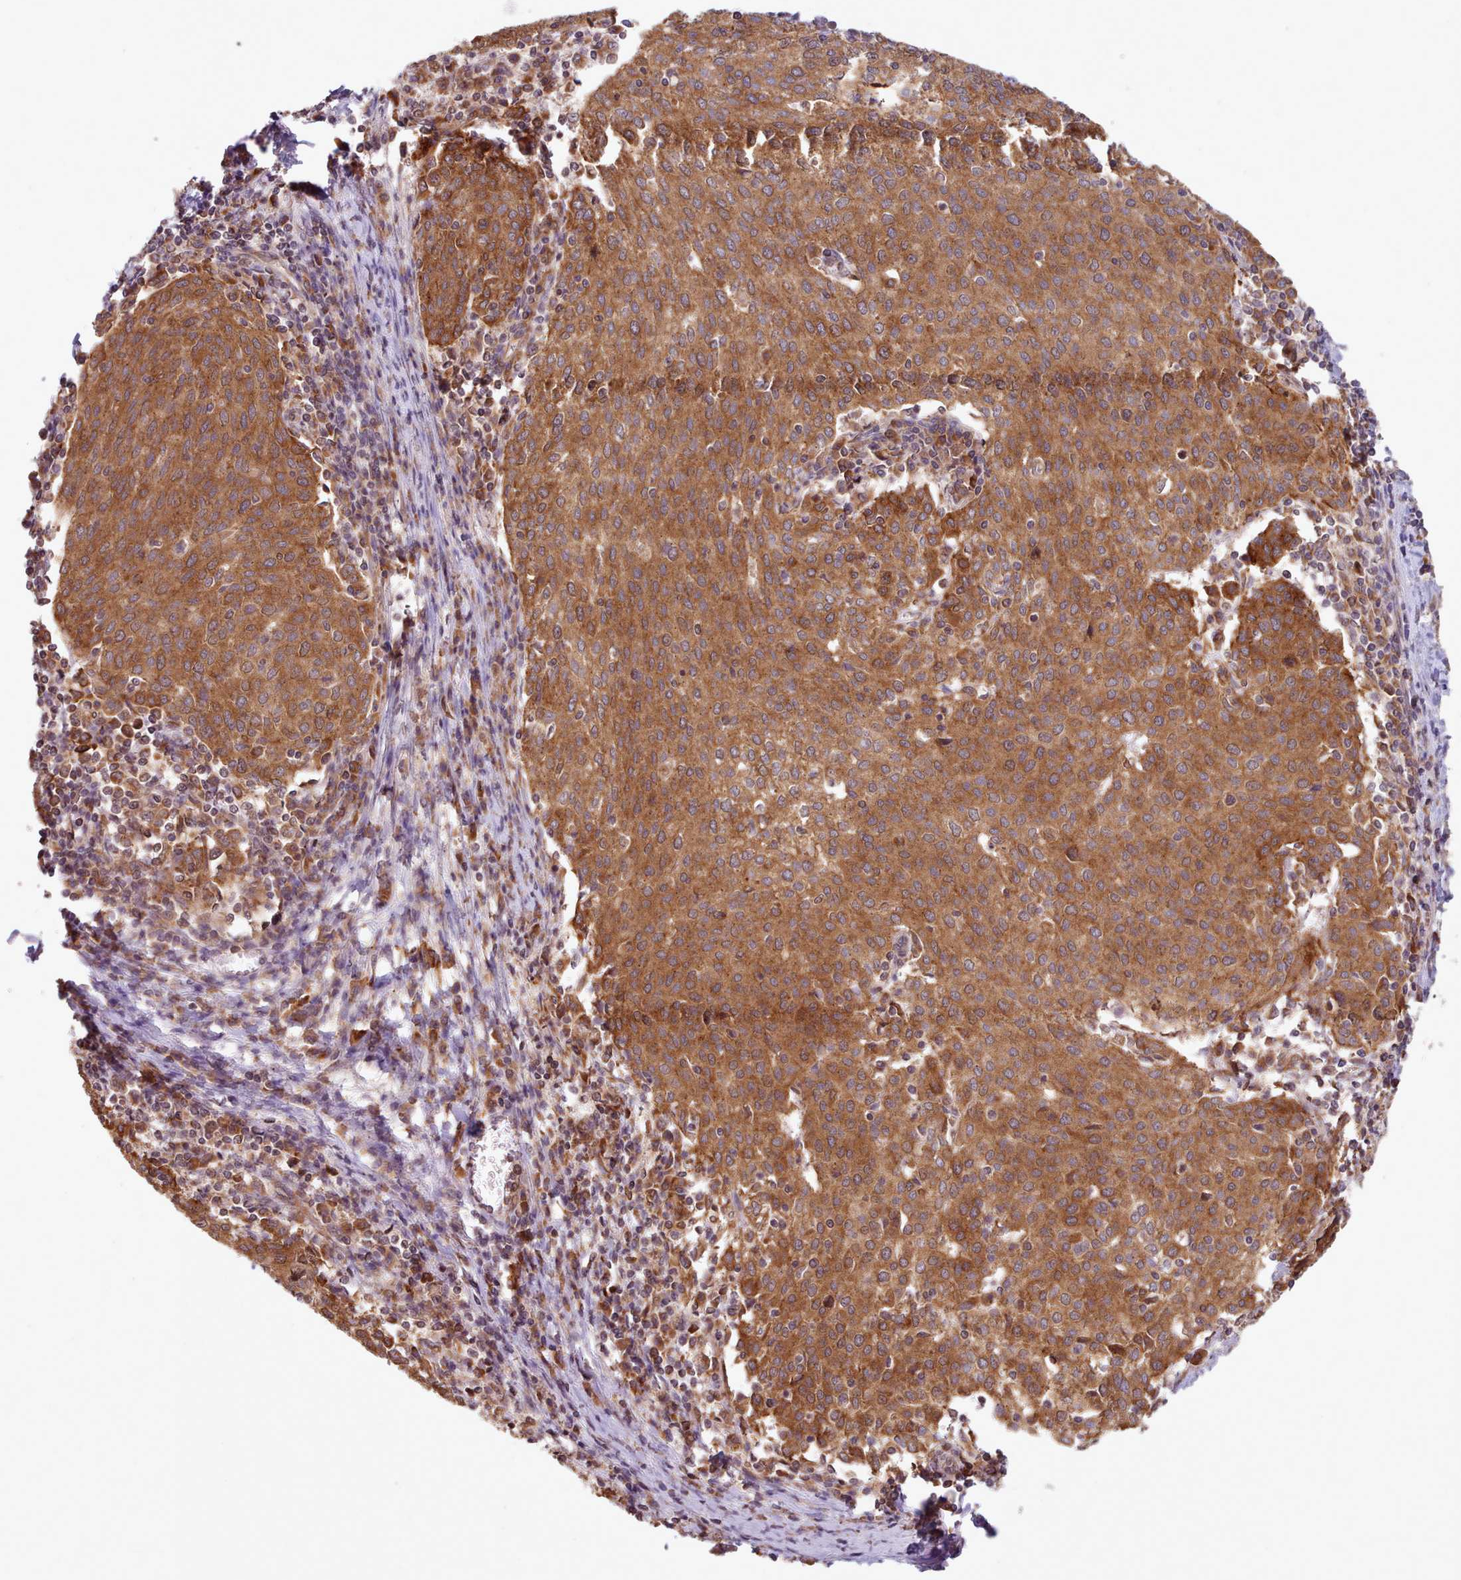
{"staining": {"intensity": "strong", "quantity": ">75%", "location": "cytoplasmic/membranous"}, "tissue": "cervical cancer", "cell_type": "Tumor cells", "image_type": "cancer", "snomed": [{"axis": "morphology", "description": "Squamous cell carcinoma, NOS"}, {"axis": "topography", "description": "Cervix"}], "caption": "Tumor cells show strong cytoplasmic/membranous expression in approximately >75% of cells in cervical cancer (squamous cell carcinoma).", "gene": "CRYBG1", "patient": {"sex": "female", "age": 46}}